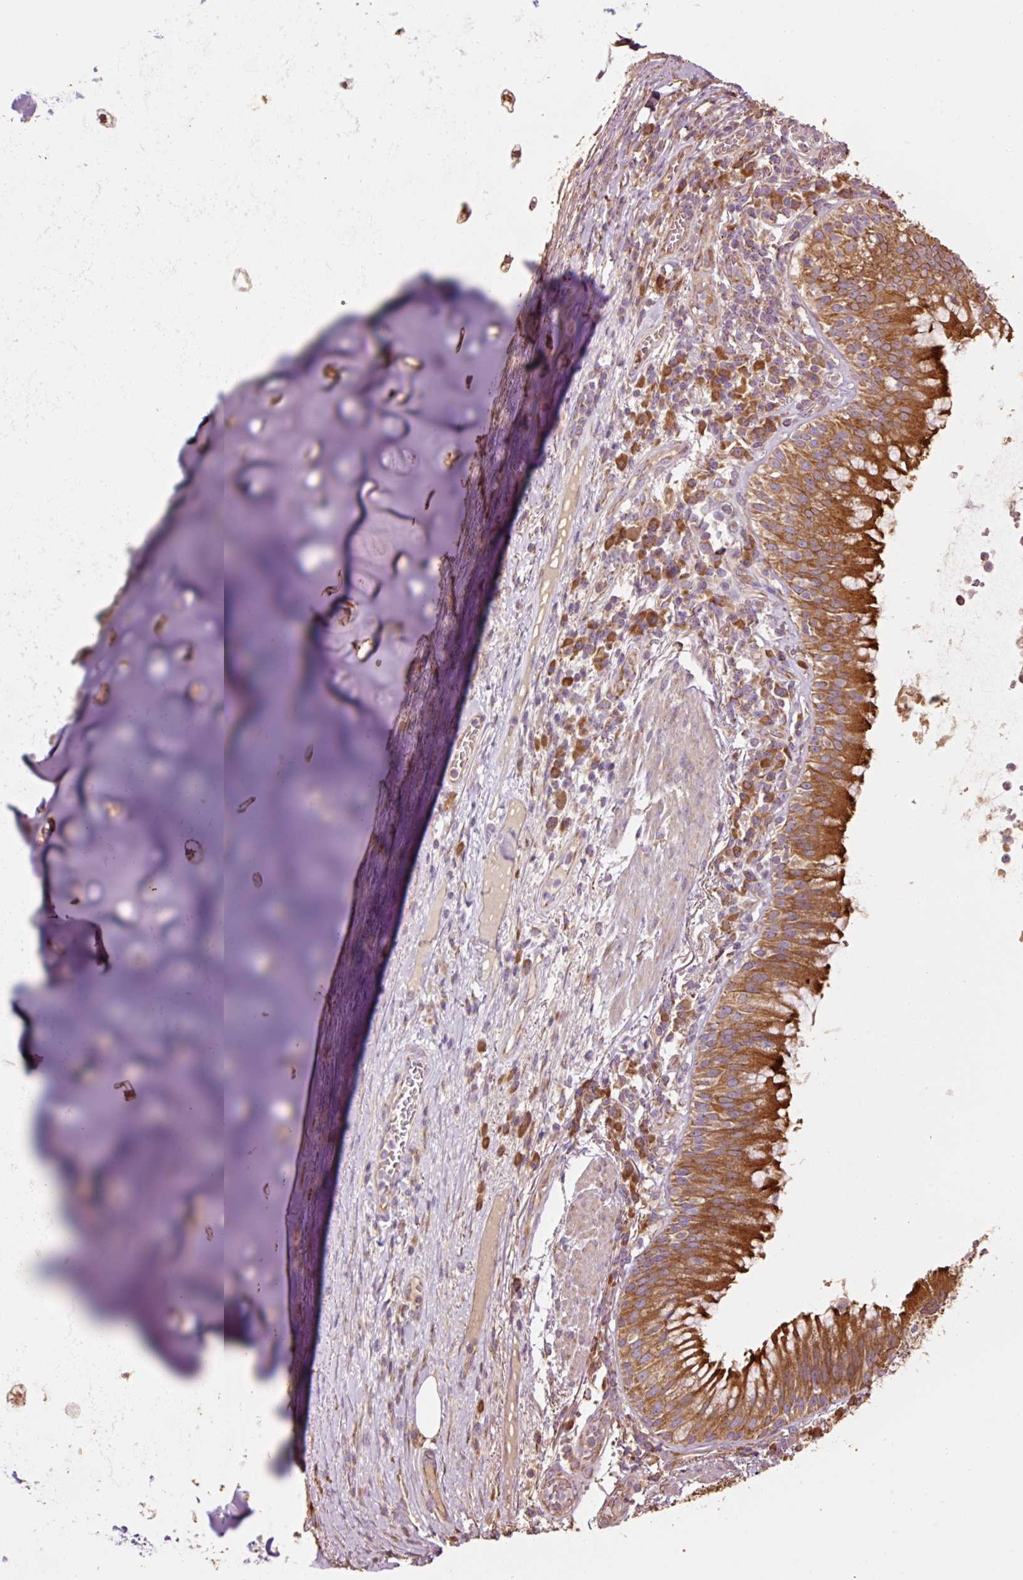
{"staining": {"intensity": "strong", "quantity": ">75%", "location": "cytoplasmic/membranous"}, "tissue": "bronchus", "cell_type": "Respiratory epithelial cells", "image_type": "normal", "snomed": [{"axis": "morphology", "description": "Normal tissue, NOS"}, {"axis": "topography", "description": "Cartilage tissue"}, {"axis": "topography", "description": "Bronchus"}], "caption": "High-magnification brightfield microscopy of normal bronchus stained with DAB (brown) and counterstained with hematoxylin (blue). respiratory epithelial cells exhibit strong cytoplasmic/membranous positivity is seen in about>75% of cells.", "gene": "EFHC1", "patient": {"sex": "male", "age": 56}}